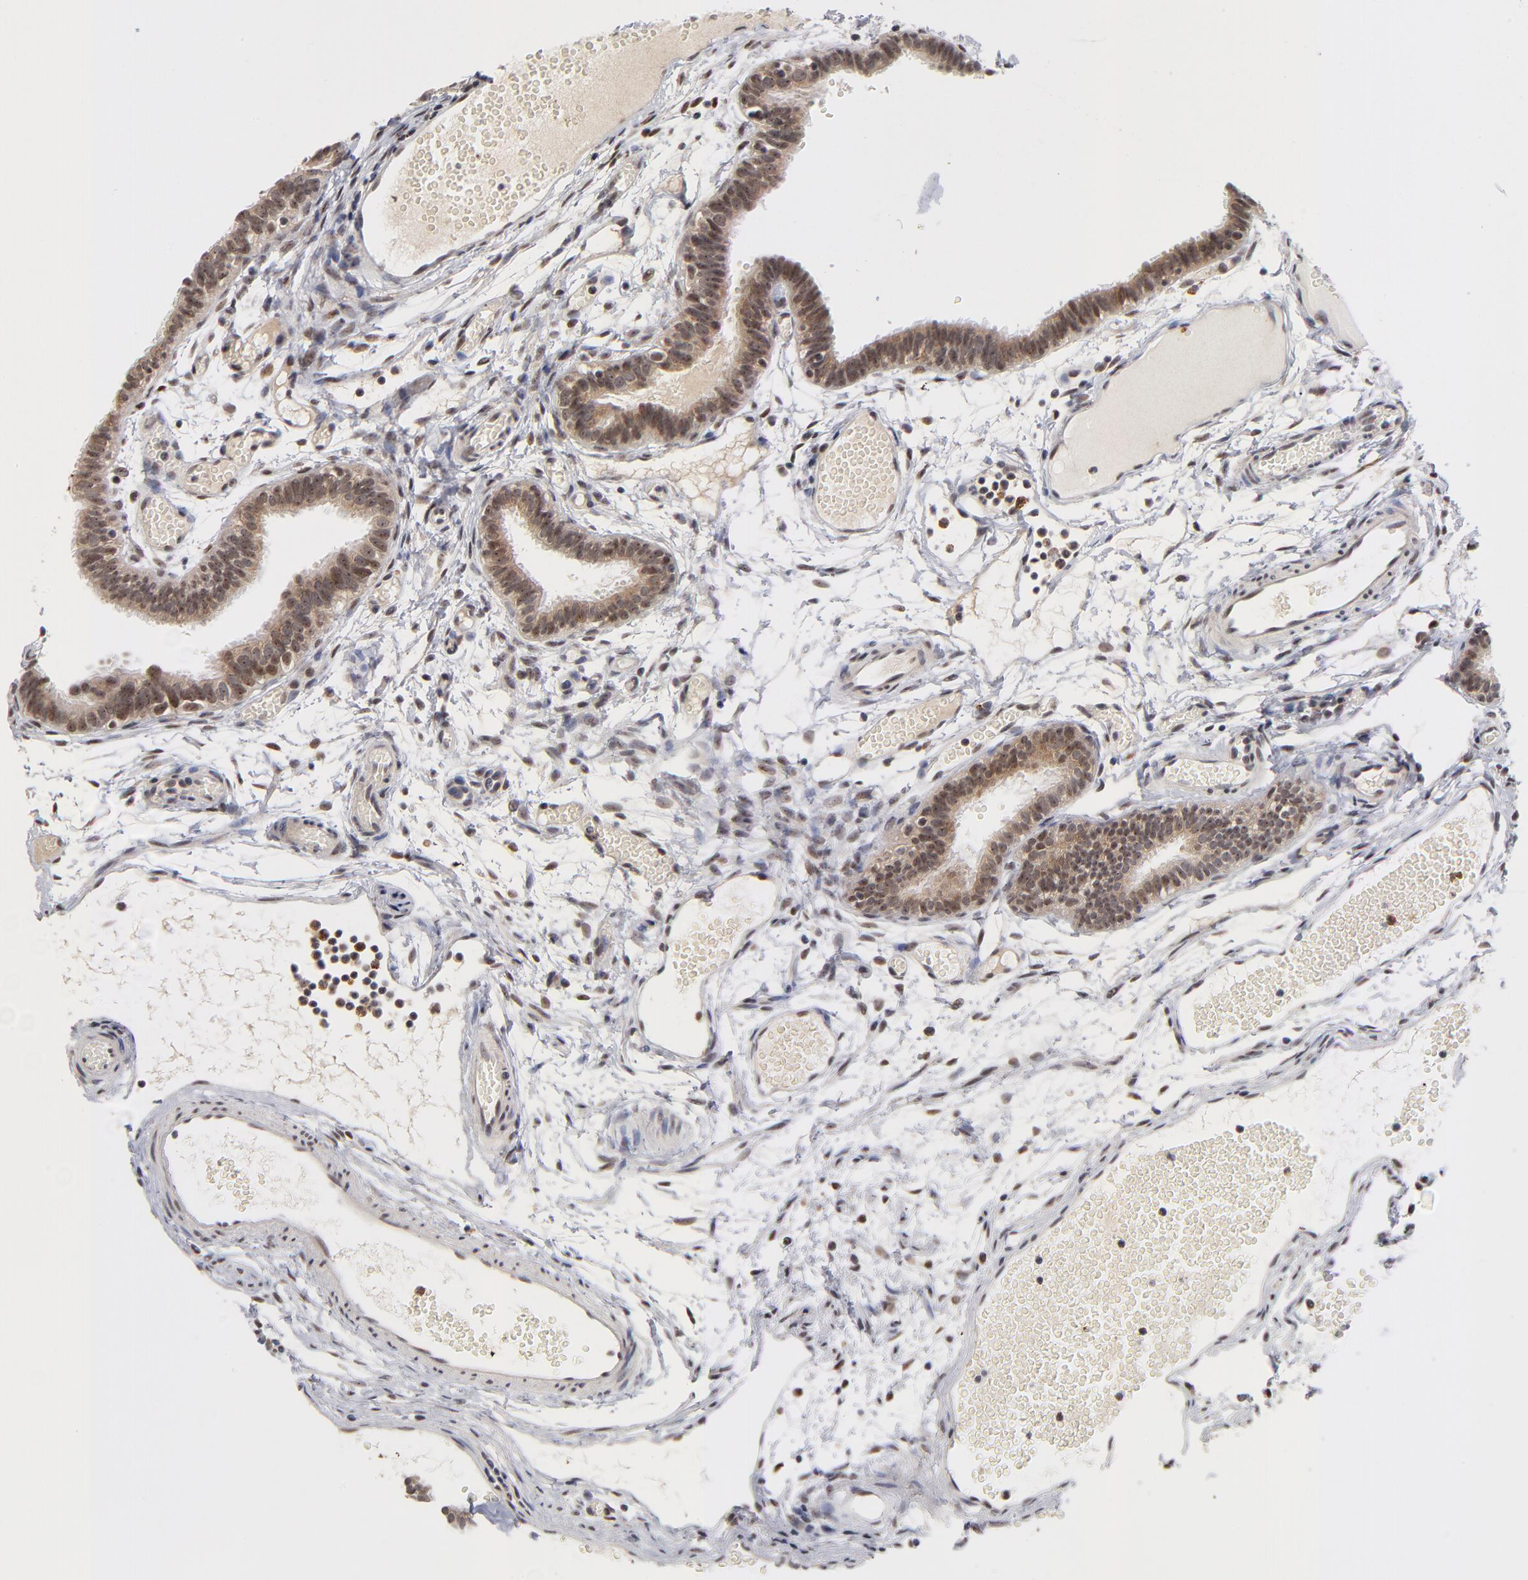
{"staining": {"intensity": "weak", "quantity": ">75%", "location": "cytoplasmic/membranous,nuclear"}, "tissue": "fallopian tube", "cell_type": "Glandular cells", "image_type": "normal", "snomed": [{"axis": "morphology", "description": "Normal tissue, NOS"}, {"axis": "topography", "description": "Fallopian tube"}], "caption": "Fallopian tube stained with DAB IHC displays low levels of weak cytoplasmic/membranous,nuclear expression in about >75% of glandular cells. (DAB (3,3'-diaminobenzidine) = brown stain, brightfield microscopy at high magnification).", "gene": "ZNF419", "patient": {"sex": "female", "age": 29}}